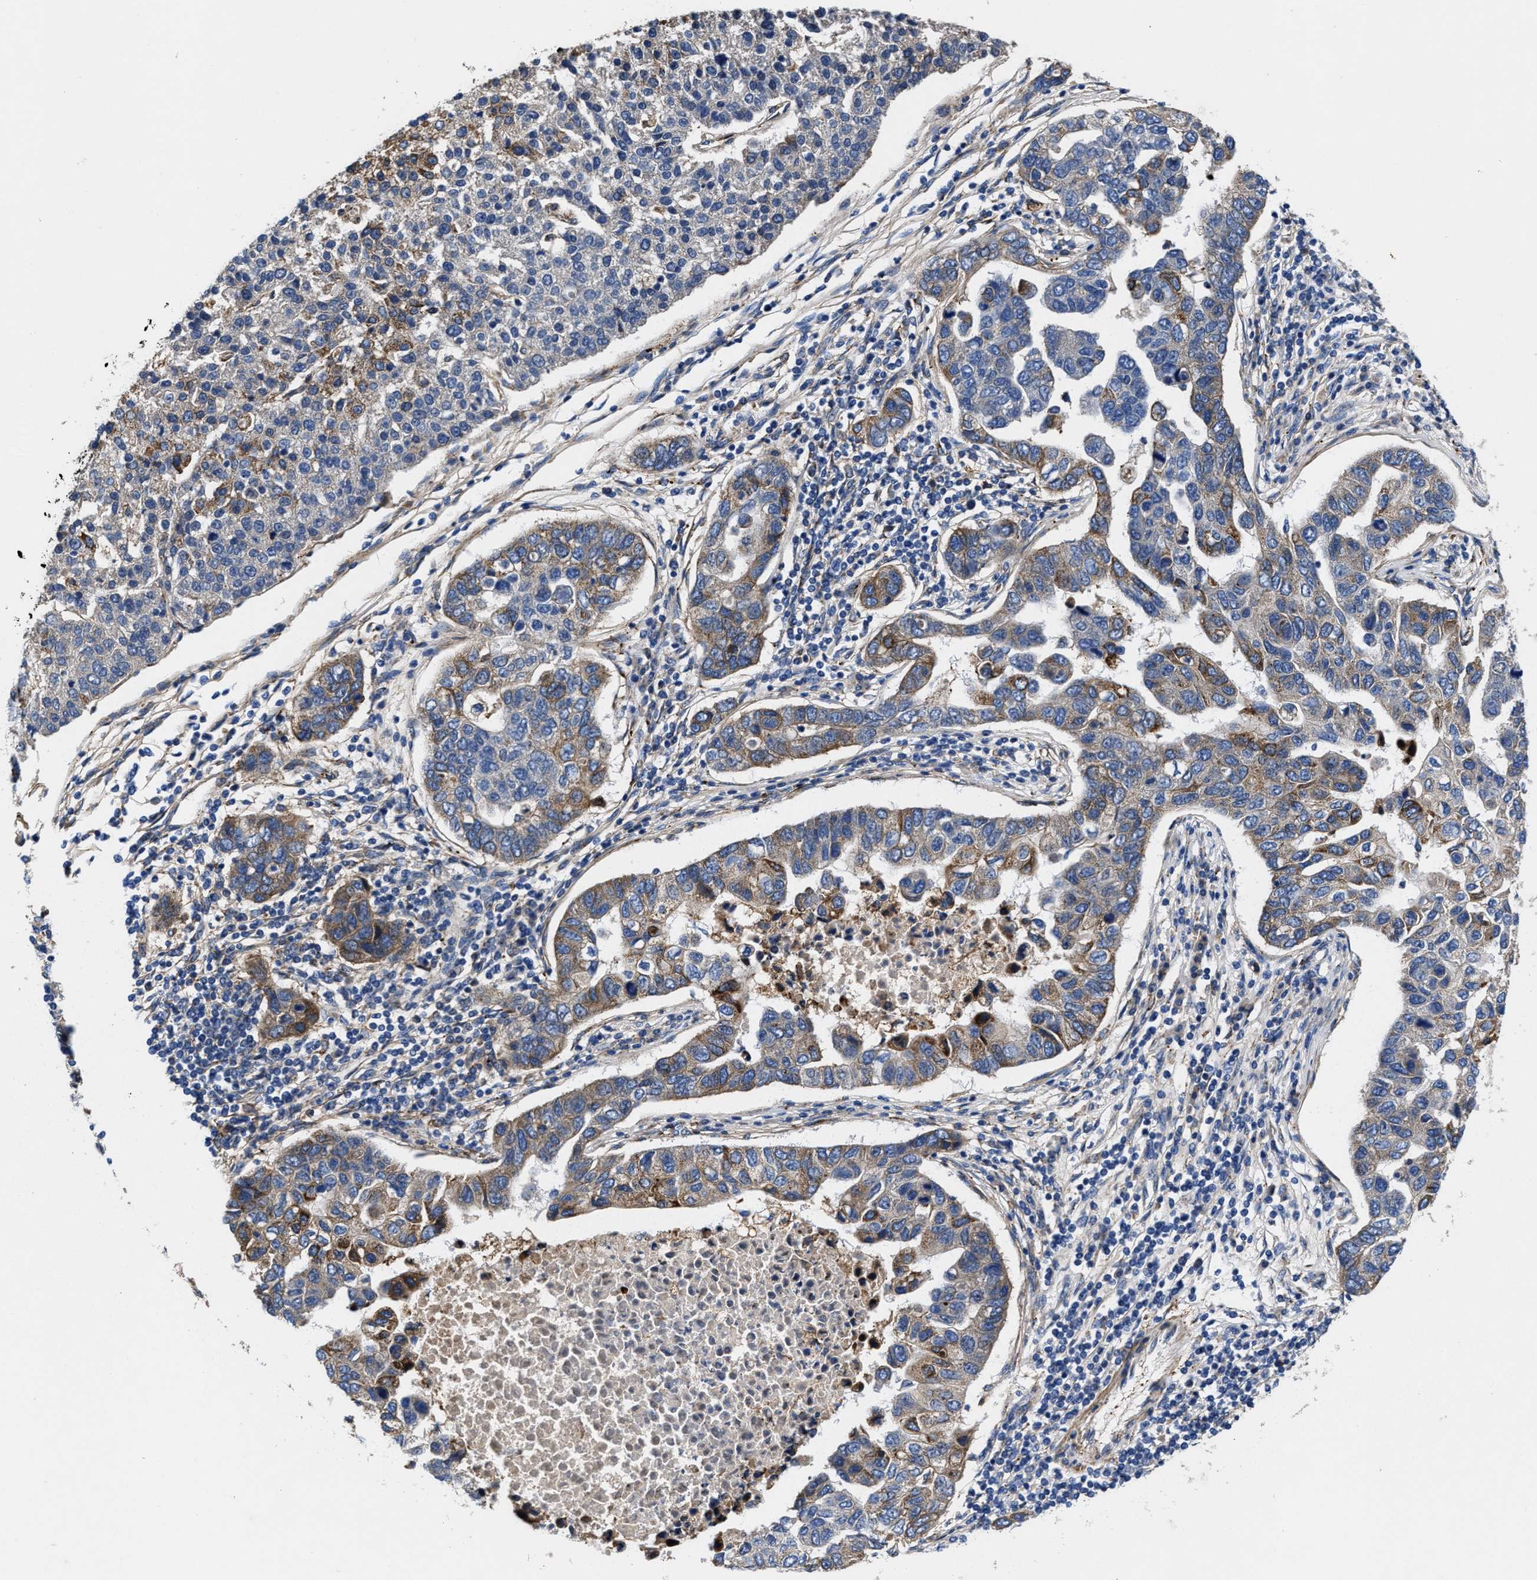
{"staining": {"intensity": "moderate", "quantity": "25%-75%", "location": "cytoplasmic/membranous"}, "tissue": "pancreatic cancer", "cell_type": "Tumor cells", "image_type": "cancer", "snomed": [{"axis": "morphology", "description": "Adenocarcinoma, NOS"}, {"axis": "topography", "description": "Pancreas"}], "caption": "Protein expression analysis of human pancreatic adenocarcinoma reveals moderate cytoplasmic/membranous staining in about 25%-75% of tumor cells.", "gene": "SLC12A2", "patient": {"sex": "female", "age": 61}}